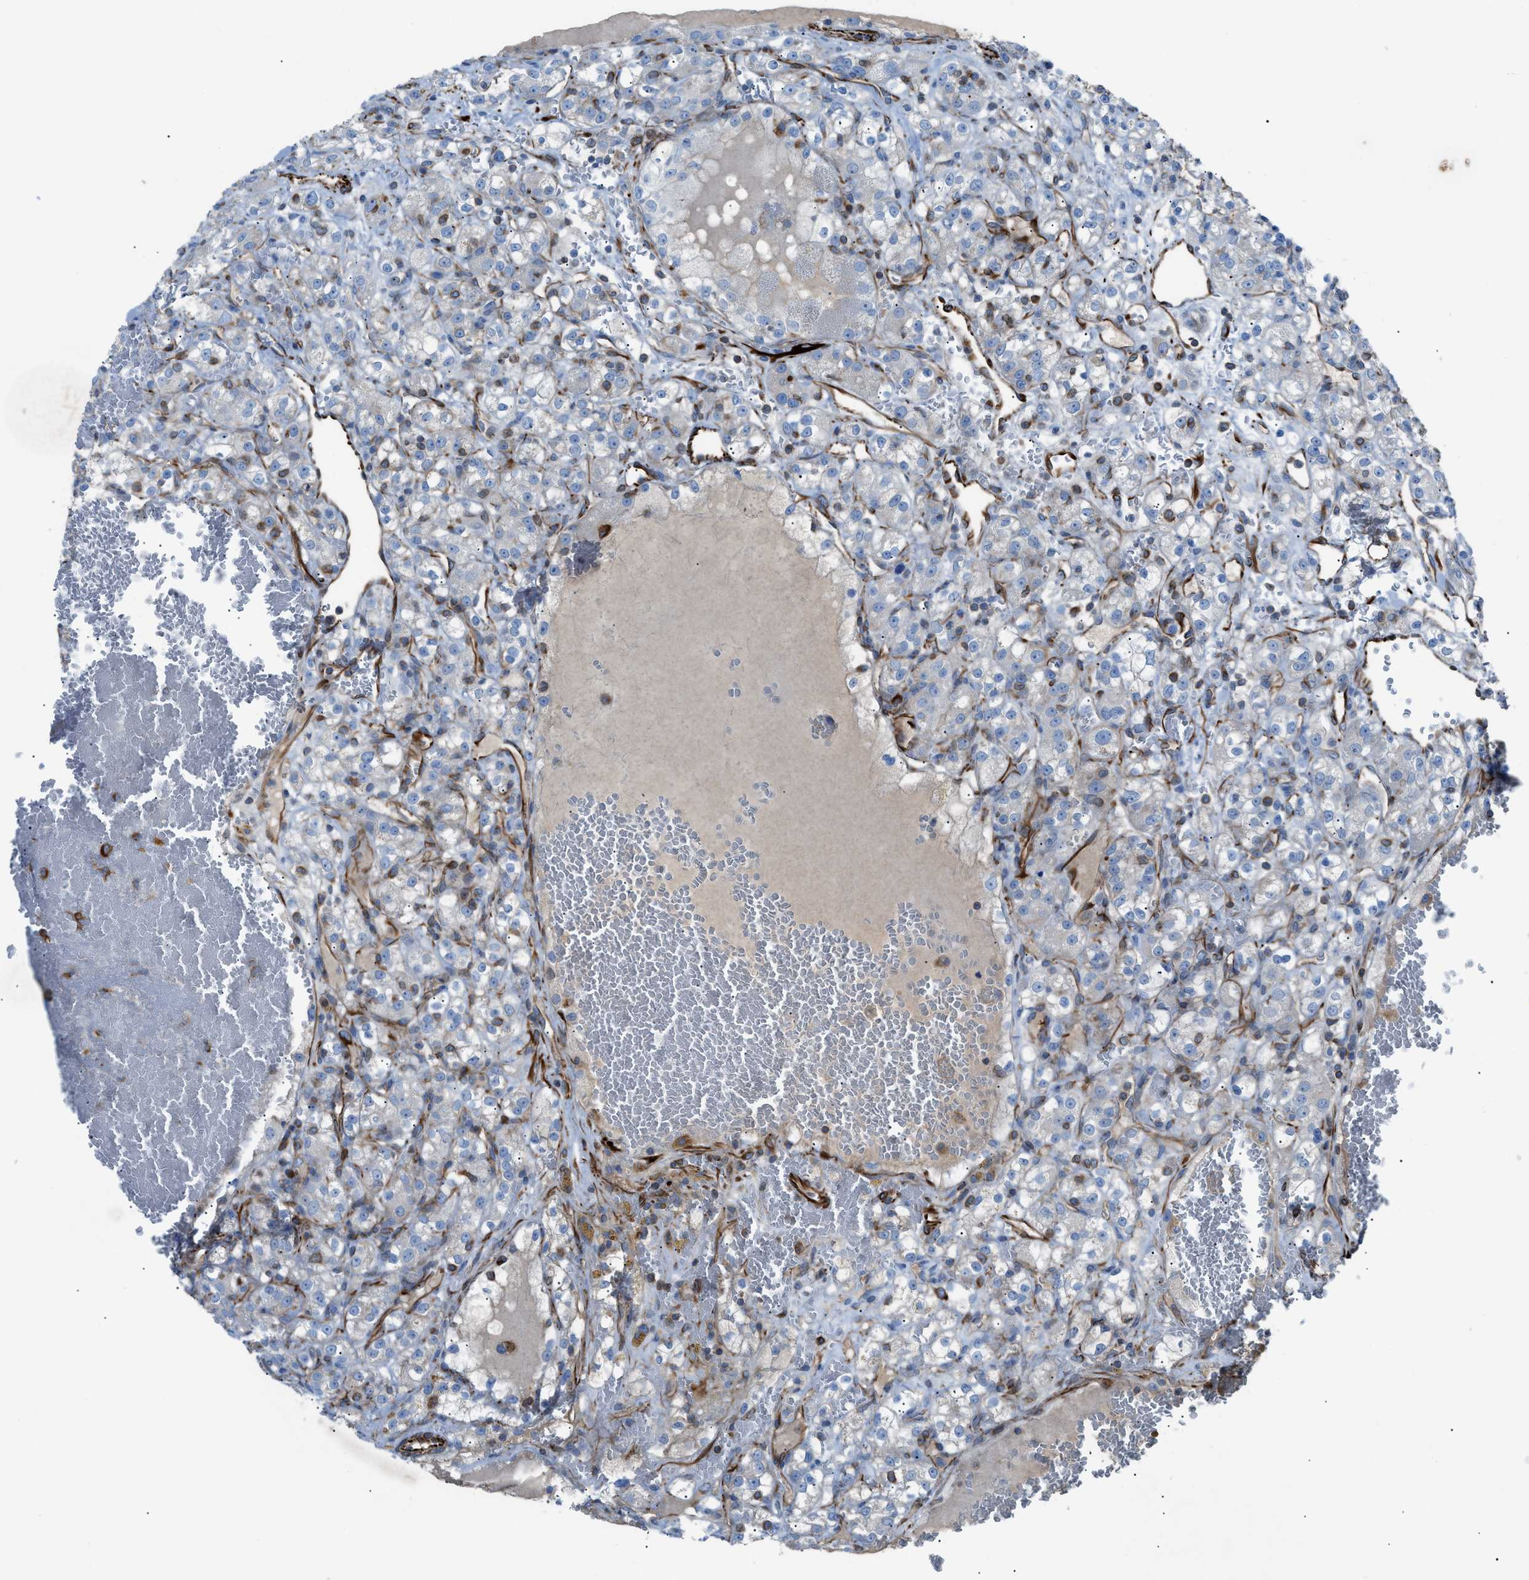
{"staining": {"intensity": "negative", "quantity": "none", "location": "none"}, "tissue": "renal cancer", "cell_type": "Tumor cells", "image_type": "cancer", "snomed": [{"axis": "morphology", "description": "Normal tissue, NOS"}, {"axis": "morphology", "description": "Adenocarcinoma, NOS"}, {"axis": "topography", "description": "Kidney"}], "caption": "Histopathology image shows no protein expression in tumor cells of adenocarcinoma (renal) tissue.", "gene": "CABP7", "patient": {"sex": "male", "age": 61}}